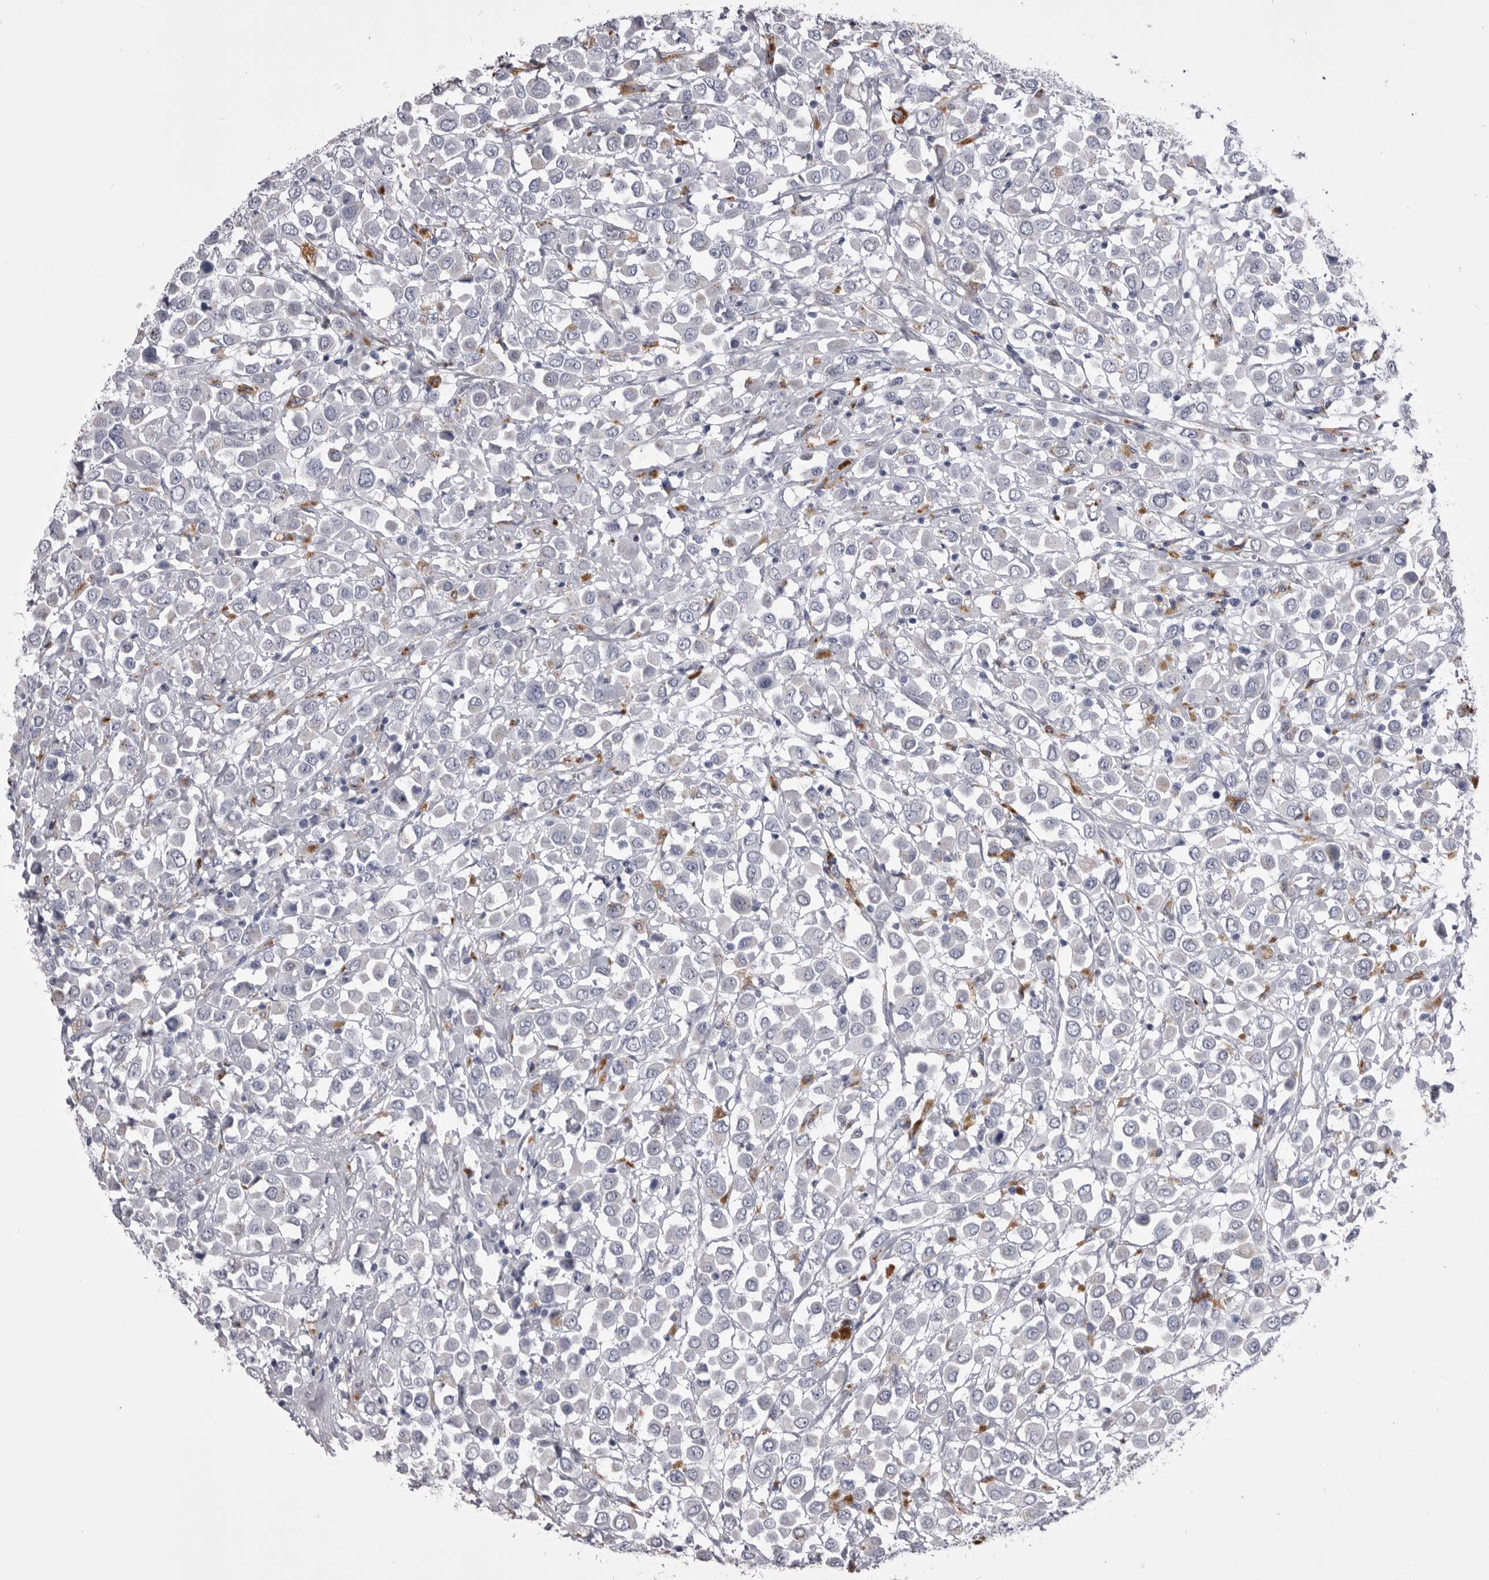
{"staining": {"intensity": "negative", "quantity": "none", "location": "none"}, "tissue": "breast cancer", "cell_type": "Tumor cells", "image_type": "cancer", "snomed": [{"axis": "morphology", "description": "Duct carcinoma"}, {"axis": "topography", "description": "Breast"}], "caption": "Immunohistochemistry of breast intraductal carcinoma displays no expression in tumor cells.", "gene": "ANK2", "patient": {"sex": "female", "age": 61}}